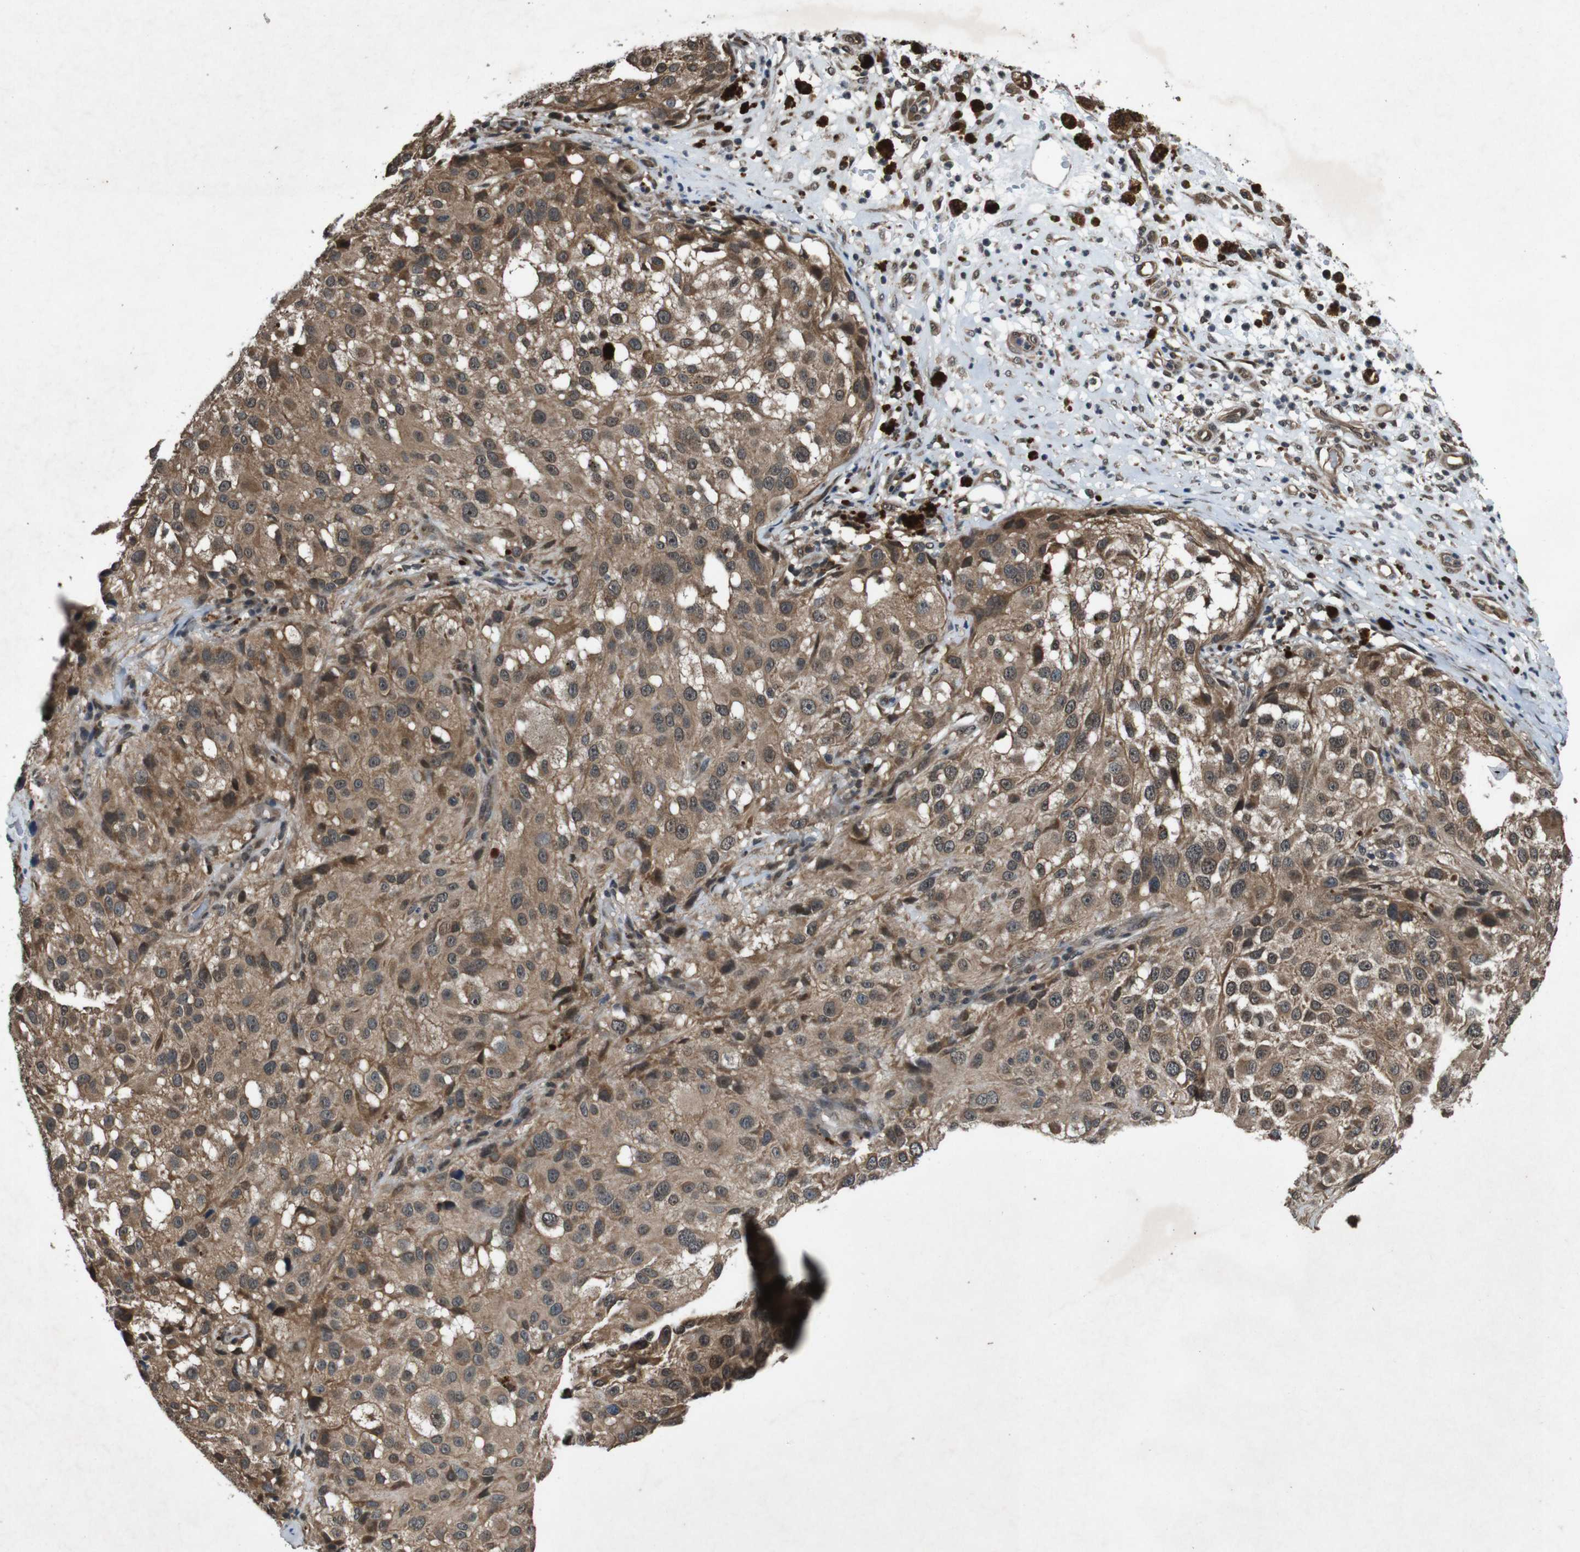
{"staining": {"intensity": "moderate", "quantity": ">75%", "location": "cytoplasmic/membranous"}, "tissue": "melanoma", "cell_type": "Tumor cells", "image_type": "cancer", "snomed": [{"axis": "morphology", "description": "Necrosis, NOS"}, {"axis": "morphology", "description": "Malignant melanoma, NOS"}, {"axis": "topography", "description": "Skin"}], "caption": "IHC (DAB) staining of malignant melanoma shows moderate cytoplasmic/membranous protein expression in approximately >75% of tumor cells. Immunohistochemistry stains the protein in brown and the nuclei are stained blue.", "gene": "SOCS1", "patient": {"sex": "female", "age": 87}}